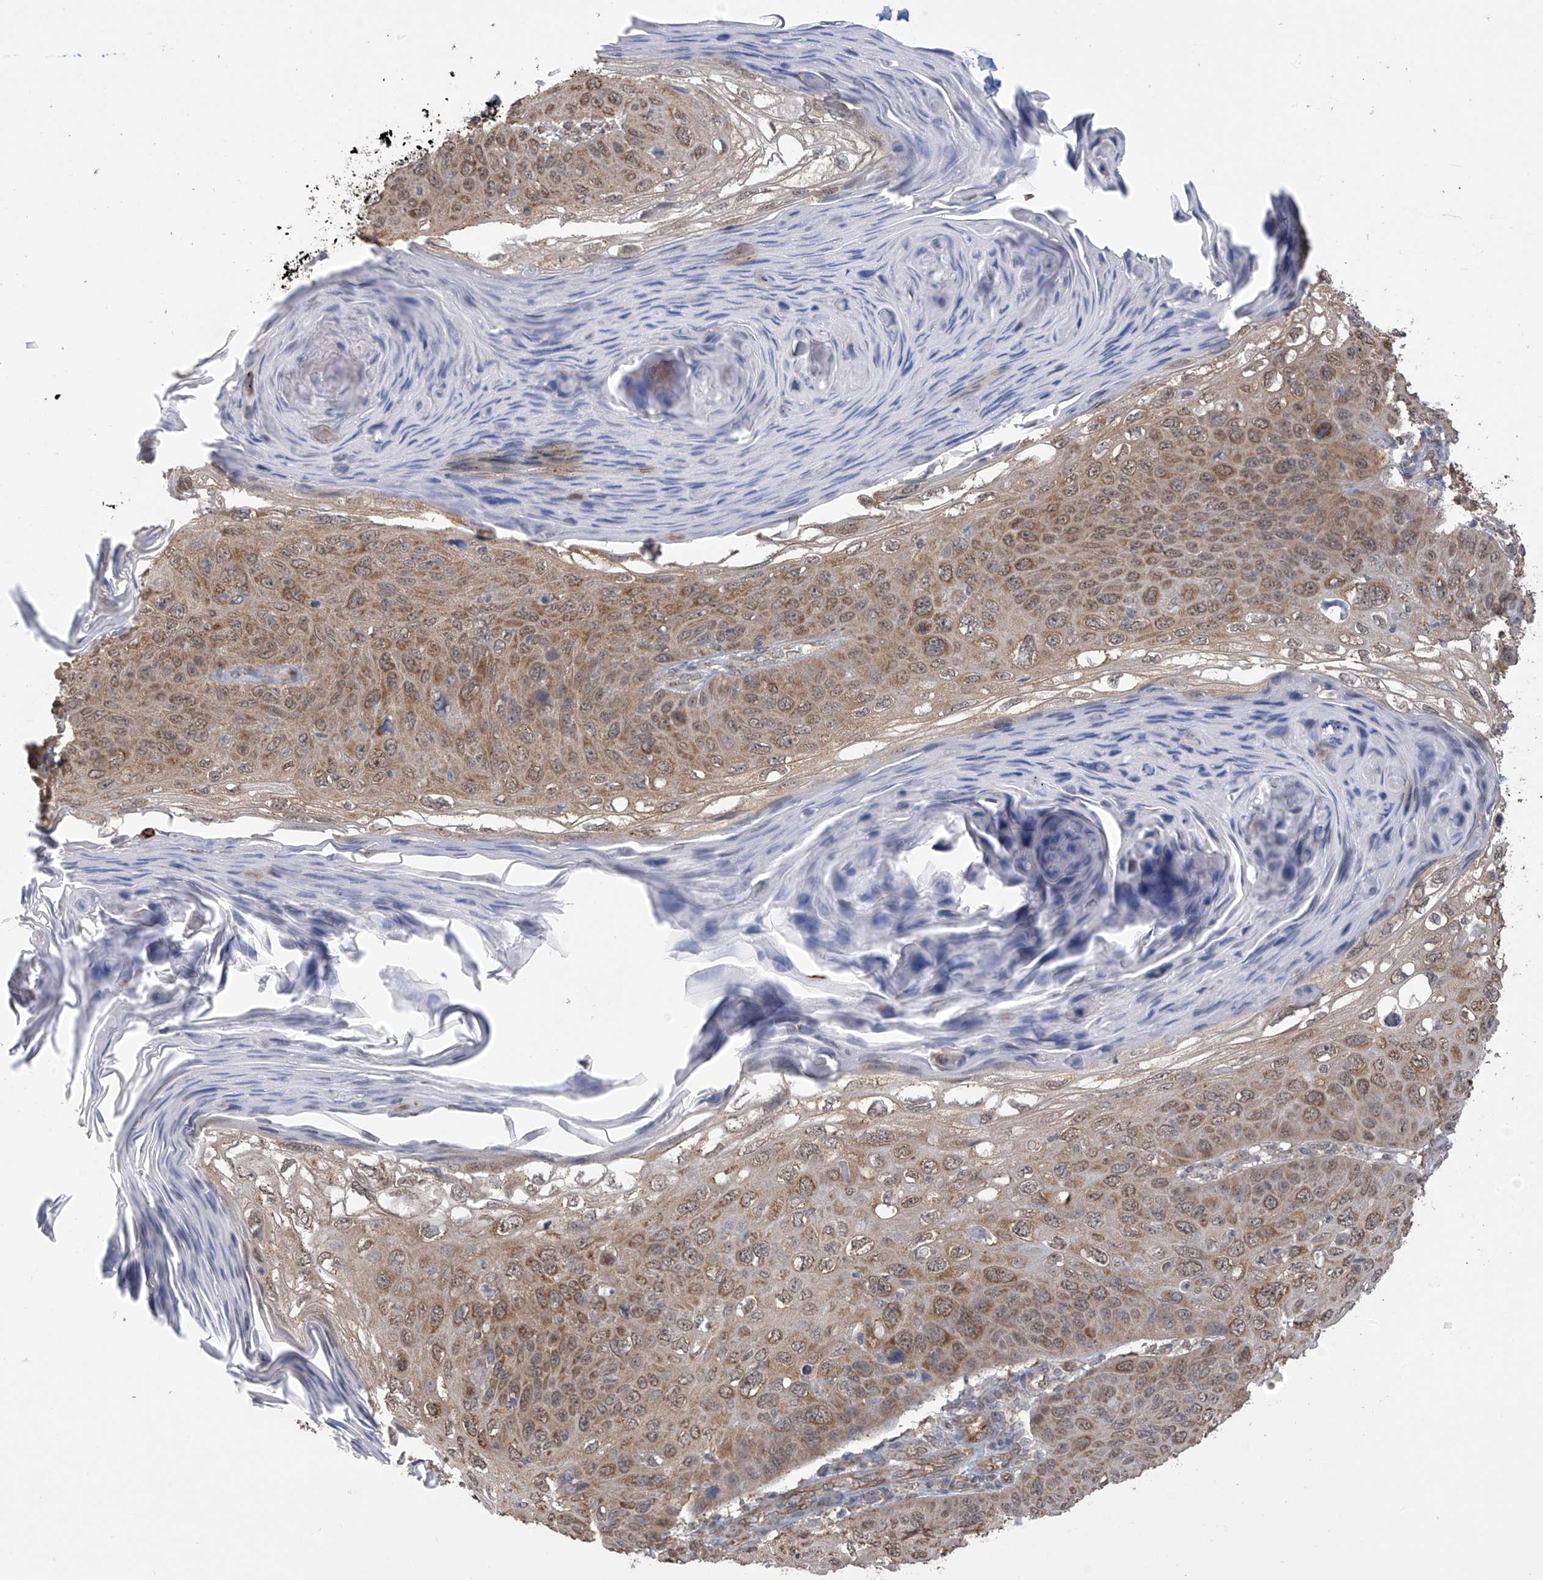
{"staining": {"intensity": "moderate", "quantity": ">75%", "location": "cytoplasmic/membranous,nuclear"}, "tissue": "skin cancer", "cell_type": "Tumor cells", "image_type": "cancer", "snomed": [{"axis": "morphology", "description": "Squamous cell carcinoma, NOS"}, {"axis": "topography", "description": "Skin"}], "caption": "IHC image of neoplastic tissue: human squamous cell carcinoma (skin) stained using immunohistochemistry (IHC) displays medium levels of moderate protein expression localized specifically in the cytoplasmic/membranous and nuclear of tumor cells, appearing as a cytoplasmic/membranous and nuclear brown color.", "gene": "KIAA1522", "patient": {"sex": "female", "age": 90}}